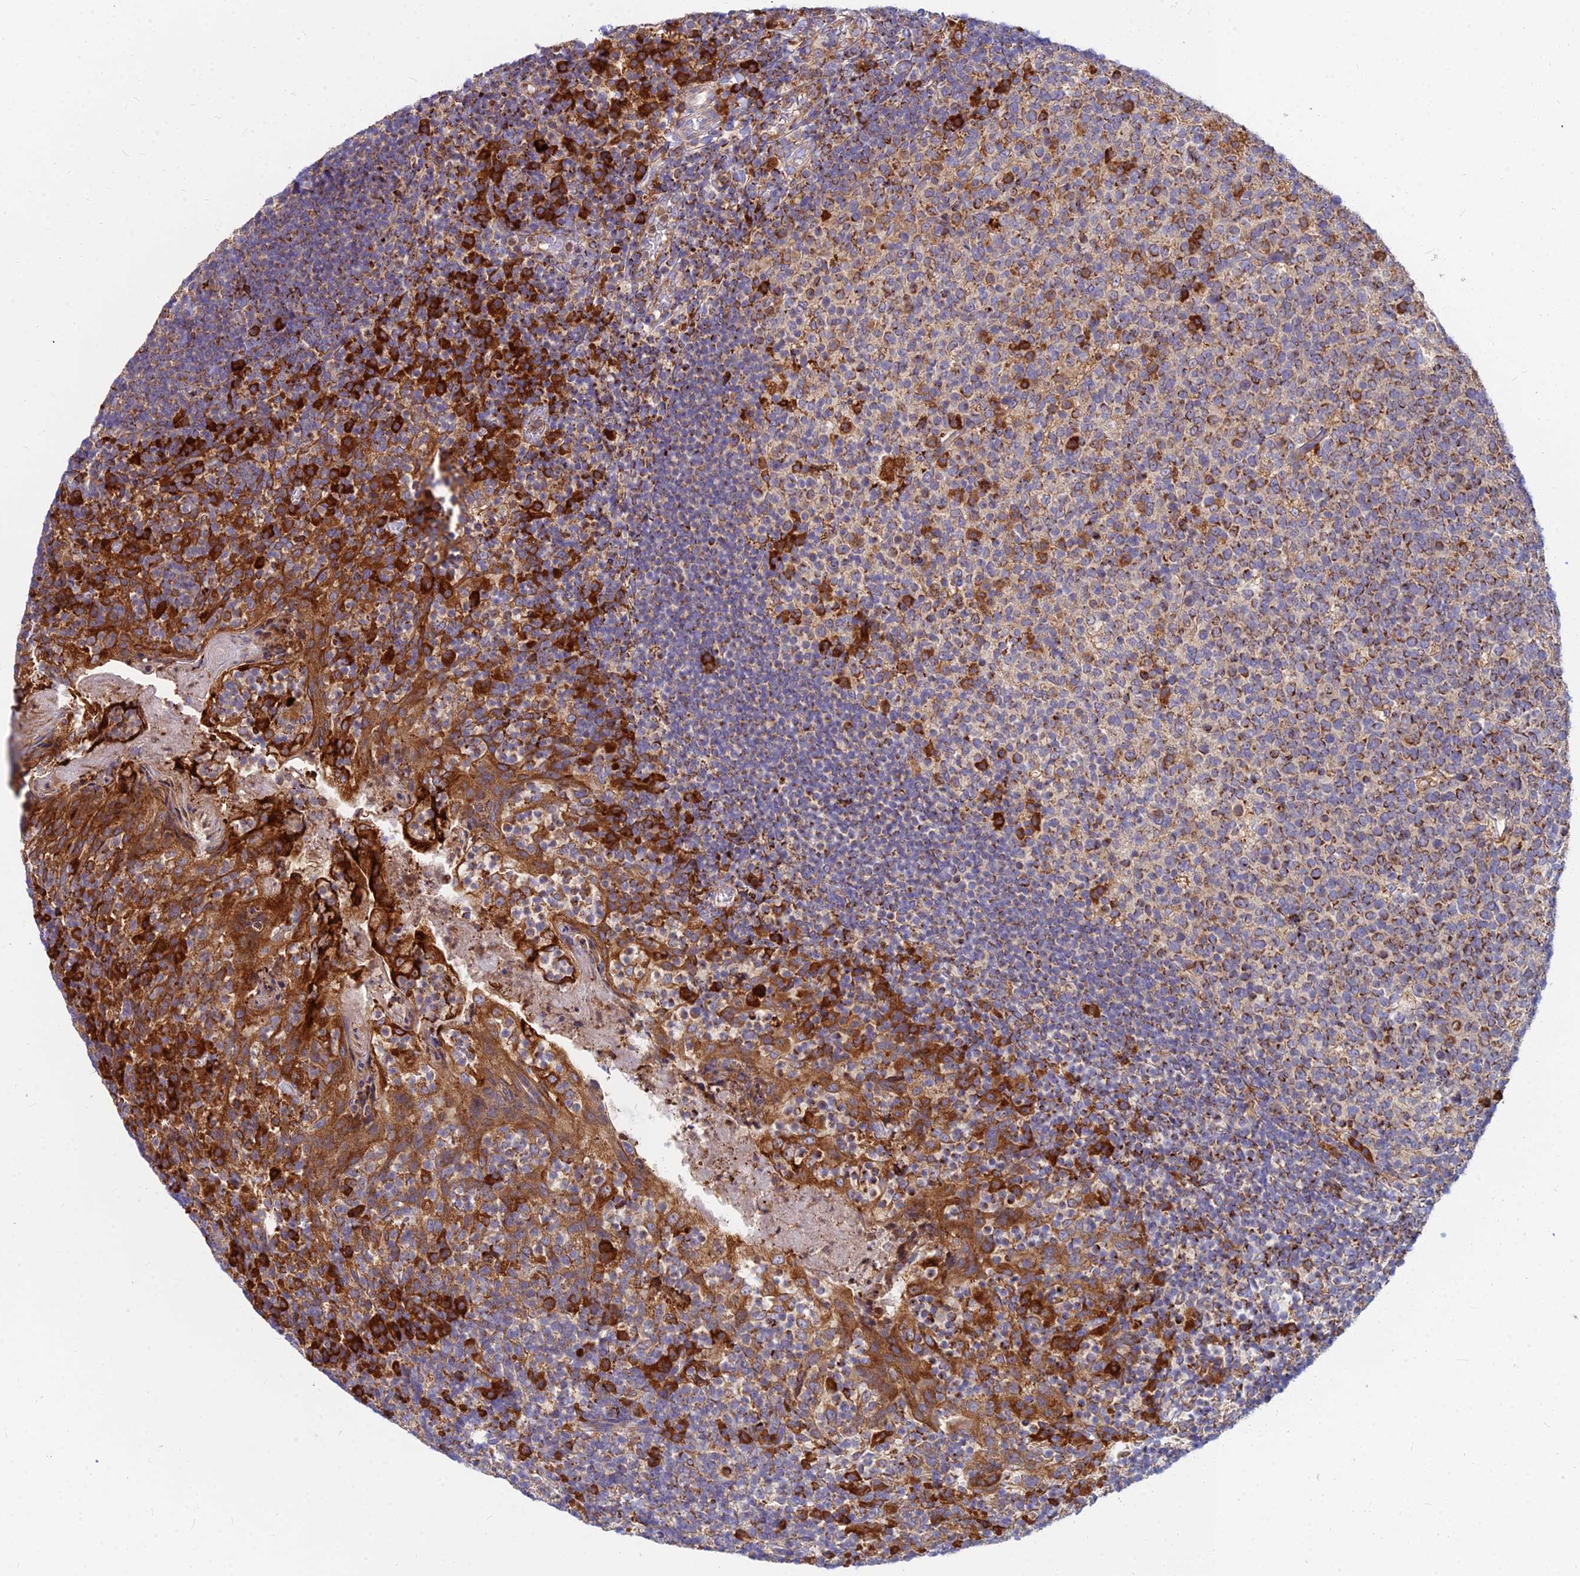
{"staining": {"intensity": "moderate", "quantity": ">75%", "location": "cytoplasmic/membranous"}, "tissue": "tonsil", "cell_type": "Germinal center cells", "image_type": "normal", "snomed": [{"axis": "morphology", "description": "Normal tissue, NOS"}, {"axis": "topography", "description": "Tonsil"}], "caption": "Tonsil was stained to show a protein in brown. There is medium levels of moderate cytoplasmic/membranous expression in approximately >75% of germinal center cells. (DAB IHC, brown staining for protein, blue staining for nuclei).", "gene": "CCT6A", "patient": {"sex": "female", "age": 10}}